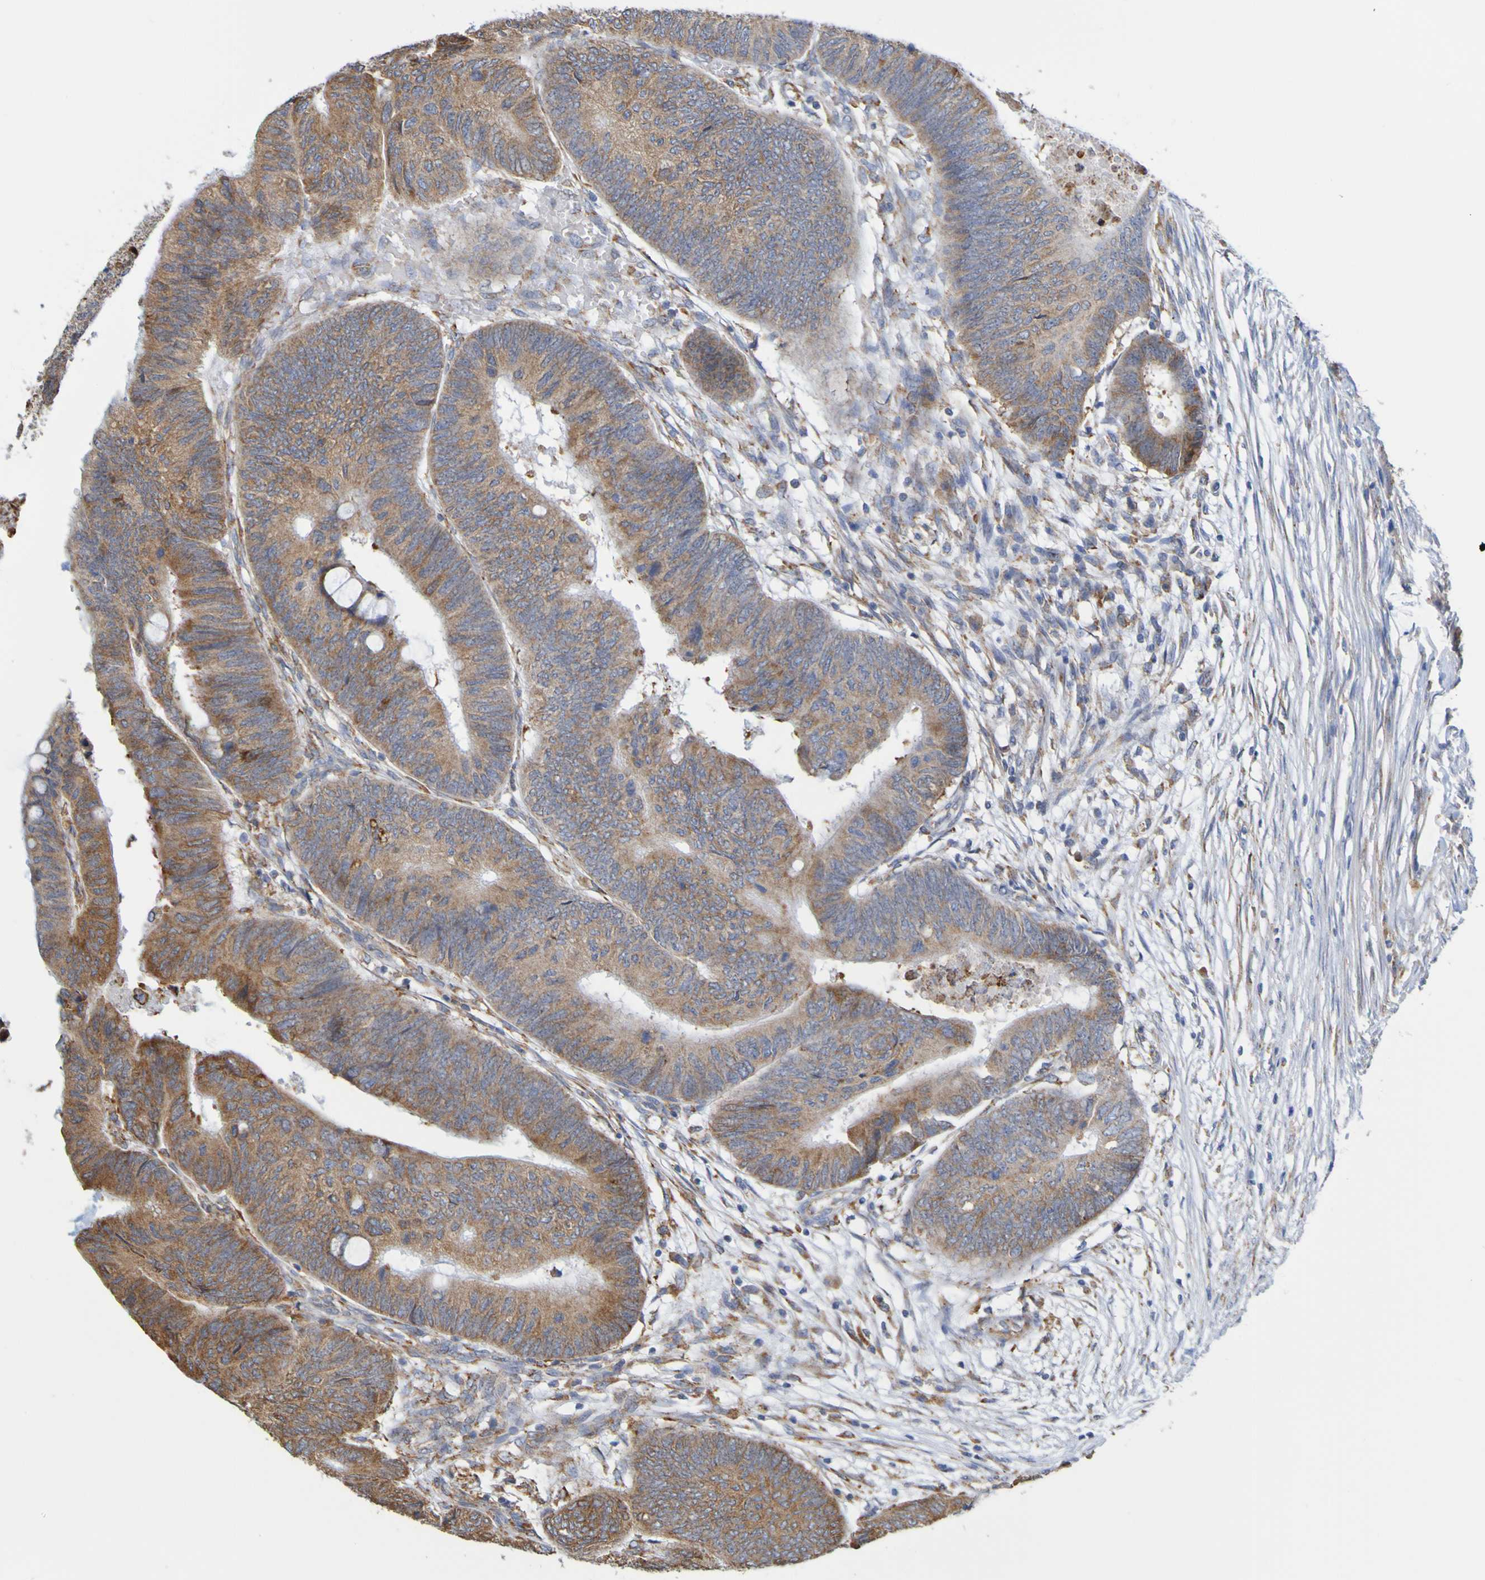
{"staining": {"intensity": "strong", "quantity": "<25%", "location": "cytoplasmic/membranous"}, "tissue": "colorectal cancer", "cell_type": "Tumor cells", "image_type": "cancer", "snomed": [{"axis": "morphology", "description": "Normal tissue, NOS"}, {"axis": "morphology", "description": "Adenocarcinoma, NOS"}, {"axis": "topography", "description": "Rectum"}, {"axis": "topography", "description": "Peripheral nerve tissue"}], "caption": "This is a photomicrograph of immunohistochemistry staining of colorectal cancer, which shows strong positivity in the cytoplasmic/membranous of tumor cells.", "gene": "PDIA3", "patient": {"sex": "male", "age": 92}}